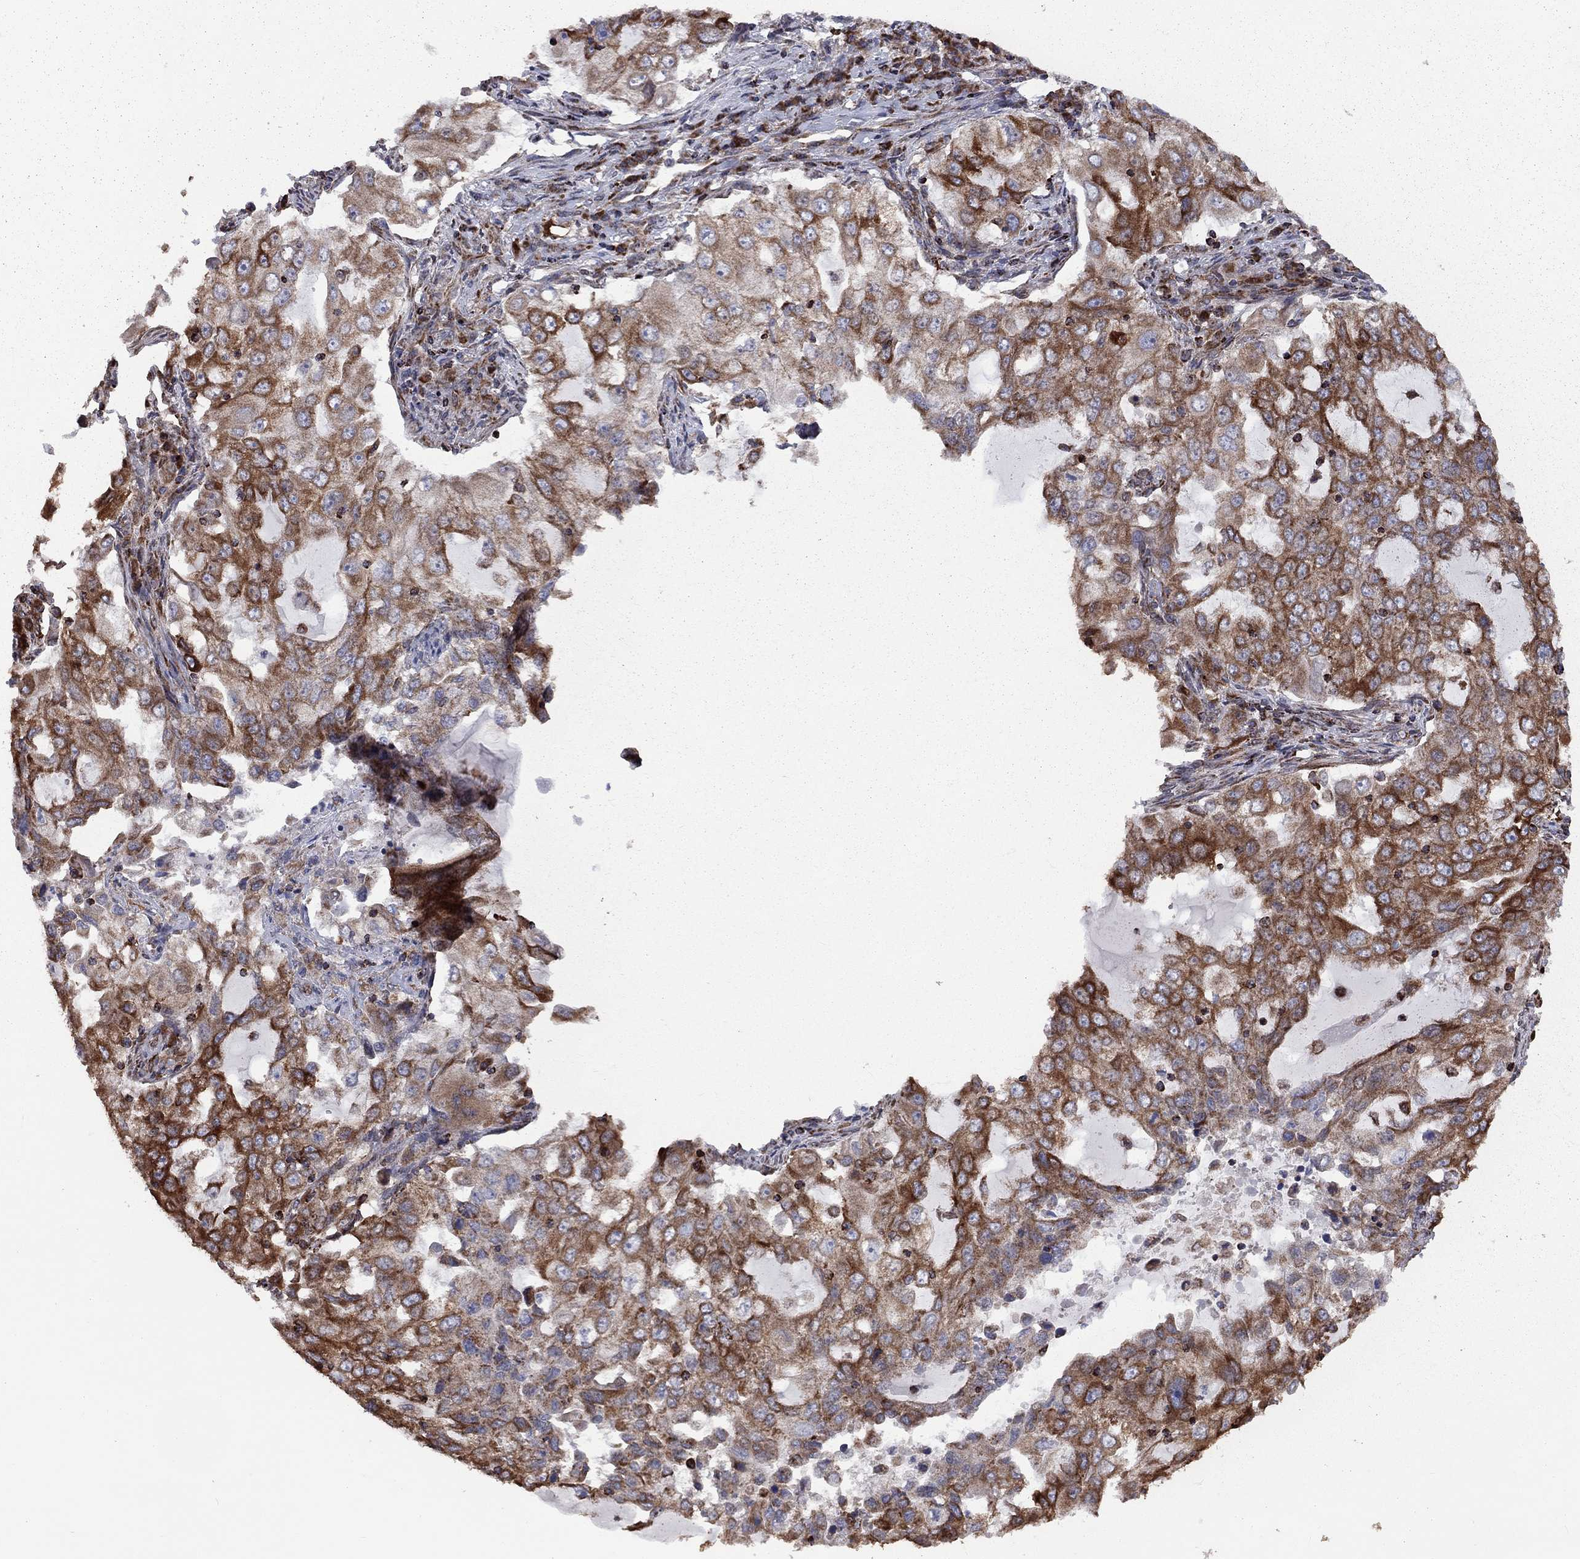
{"staining": {"intensity": "moderate", "quantity": "25%-75%", "location": "cytoplasmic/membranous"}, "tissue": "lung cancer", "cell_type": "Tumor cells", "image_type": "cancer", "snomed": [{"axis": "morphology", "description": "Adenocarcinoma, NOS"}, {"axis": "topography", "description": "Lung"}], "caption": "About 25%-75% of tumor cells in human lung cancer (adenocarcinoma) display moderate cytoplasmic/membranous protein expression as visualized by brown immunohistochemical staining.", "gene": "CLPTM1", "patient": {"sex": "female", "age": 61}}